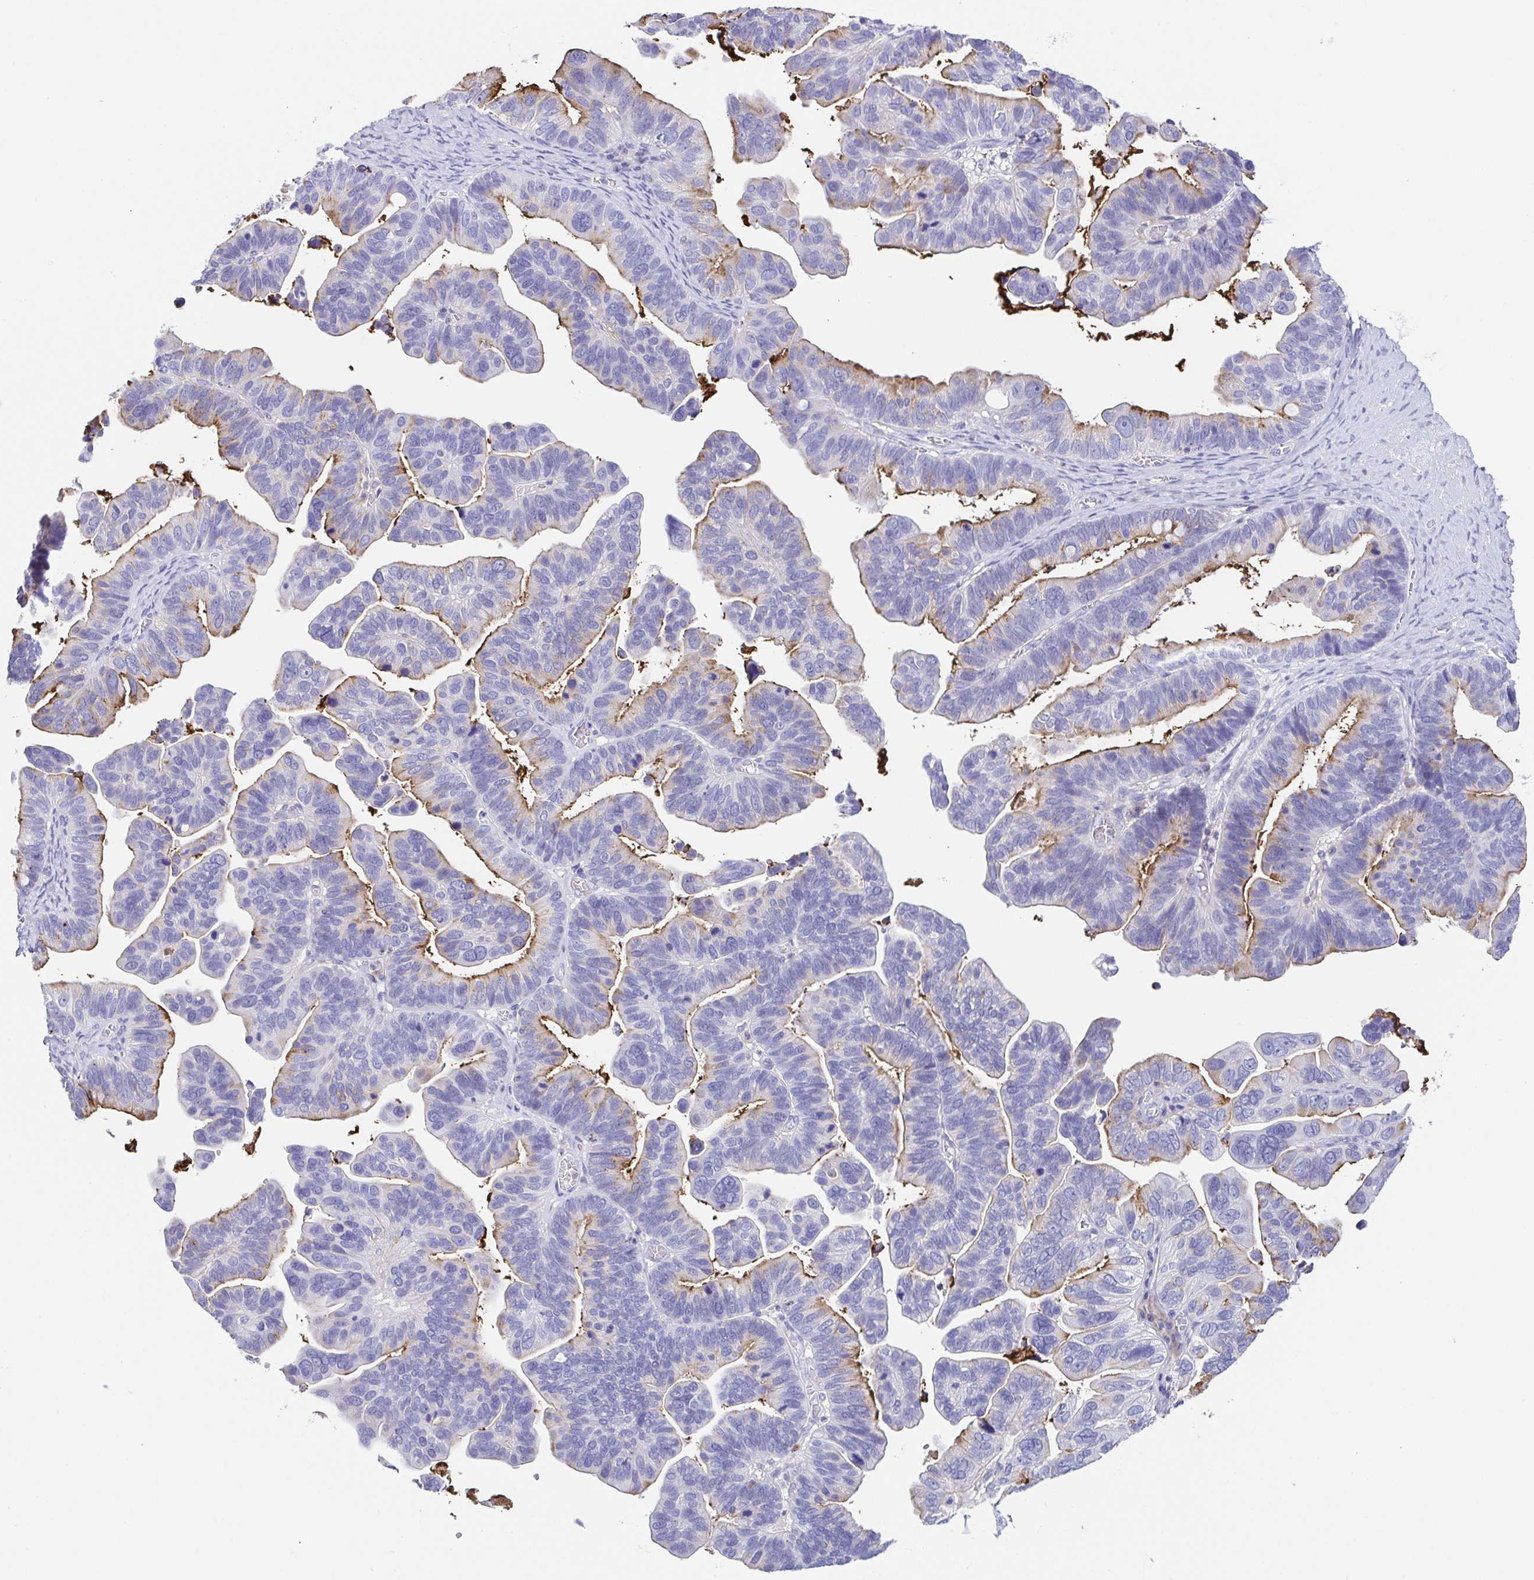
{"staining": {"intensity": "moderate", "quantity": "25%-75%", "location": "cytoplasmic/membranous"}, "tissue": "ovarian cancer", "cell_type": "Tumor cells", "image_type": "cancer", "snomed": [{"axis": "morphology", "description": "Cystadenocarcinoma, serous, NOS"}, {"axis": "topography", "description": "Ovary"}], "caption": "A brown stain shows moderate cytoplasmic/membranous expression of a protein in ovarian cancer tumor cells.", "gene": "ARPP21", "patient": {"sex": "female", "age": 56}}